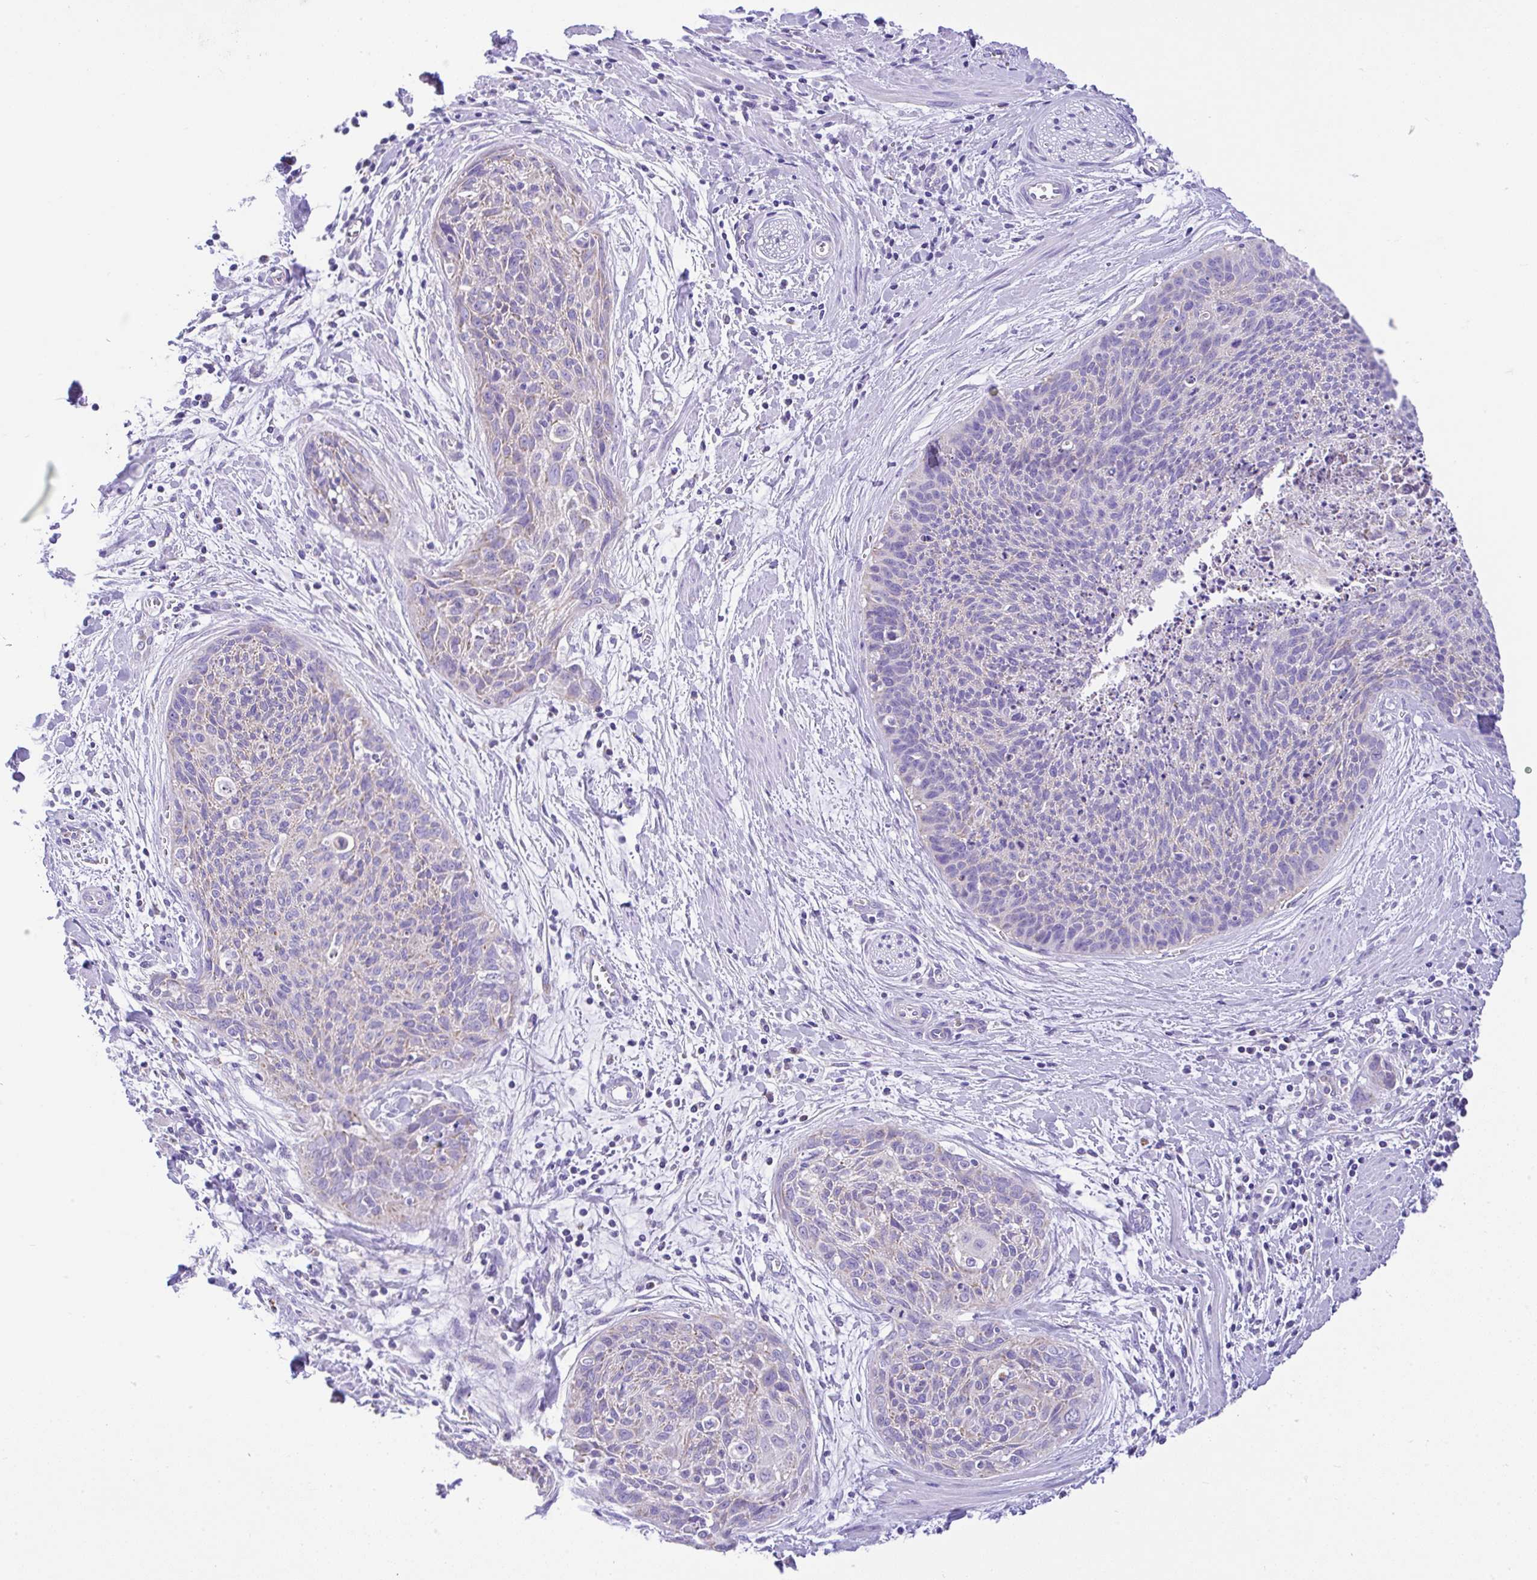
{"staining": {"intensity": "negative", "quantity": "none", "location": "none"}, "tissue": "cervical cancer", "cell_type": "Tumor cells", "image_type": "cancer", "snomed": [{"axis": "morphology", "description": "Squamous cell carcinoma, NOS"}, {"axis": "topography", "description": "Cervix"}], "caption": "Cervical cancer (squamous cell carcinoma) was stained to show a protein in brown. There is no significant positivity in tumor cells.", "gene": "SLC13A1", "patient": {"sex": "female", "age": 55}}